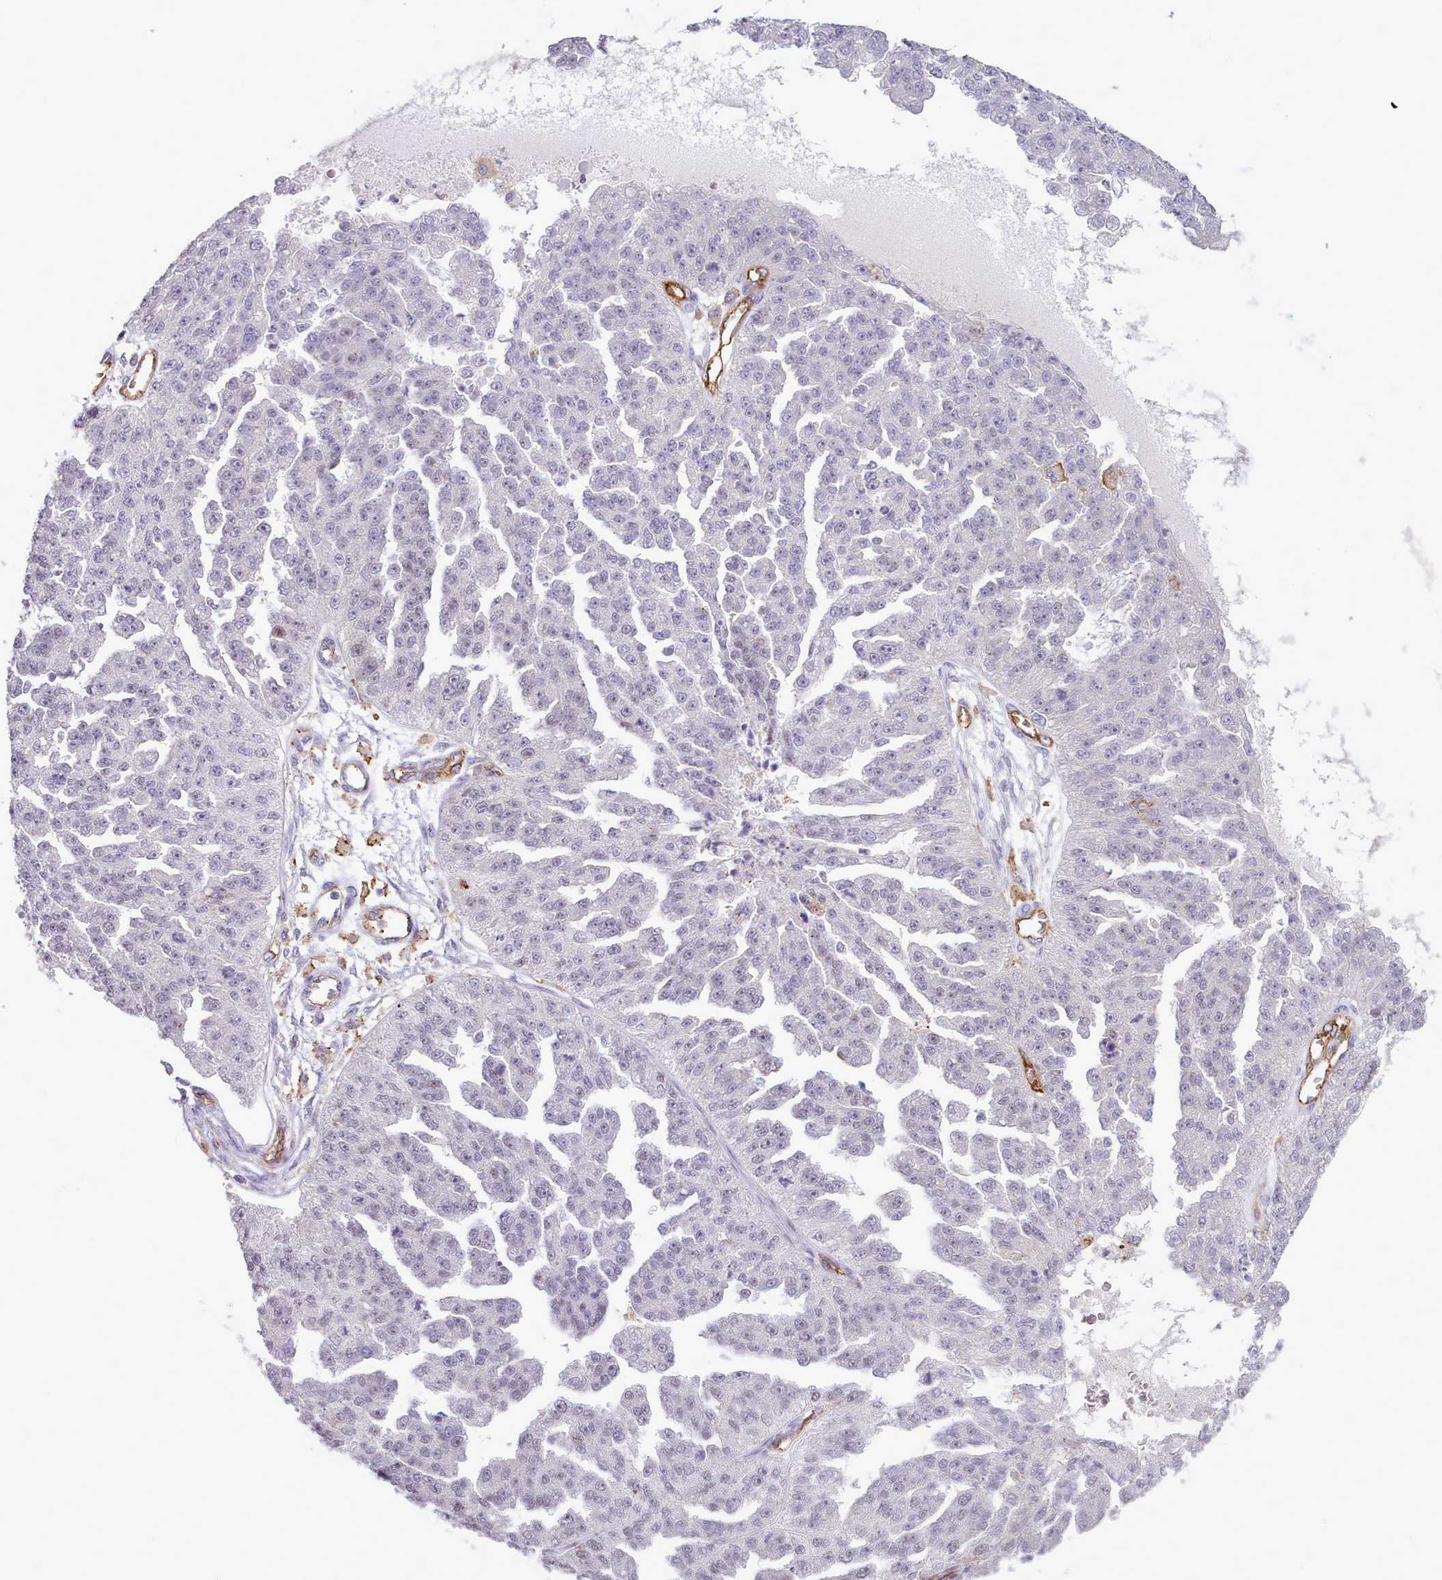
{"staining": {"intensity": "negative", "quantity": "none", "location": "none"}, "tissue": "ovarian cancer", "cell_type": "Tumor cells", "image_type": "cancer", "snomed": [{"axis": "morphology", "description": "Cystadenocarcinoma, serous, NOS"}, {"axis": "topography", "description": "Ovary"}], "caption": "High power microscopy photomicrograph of an immunohistochemistry (IHC) micrograph of serous cystadenocarcinoma (ovarian), revealing no significant positivity in tumor cells.", "gene": "CD300LF", "patient": {"sex": "female", "age": 58}}